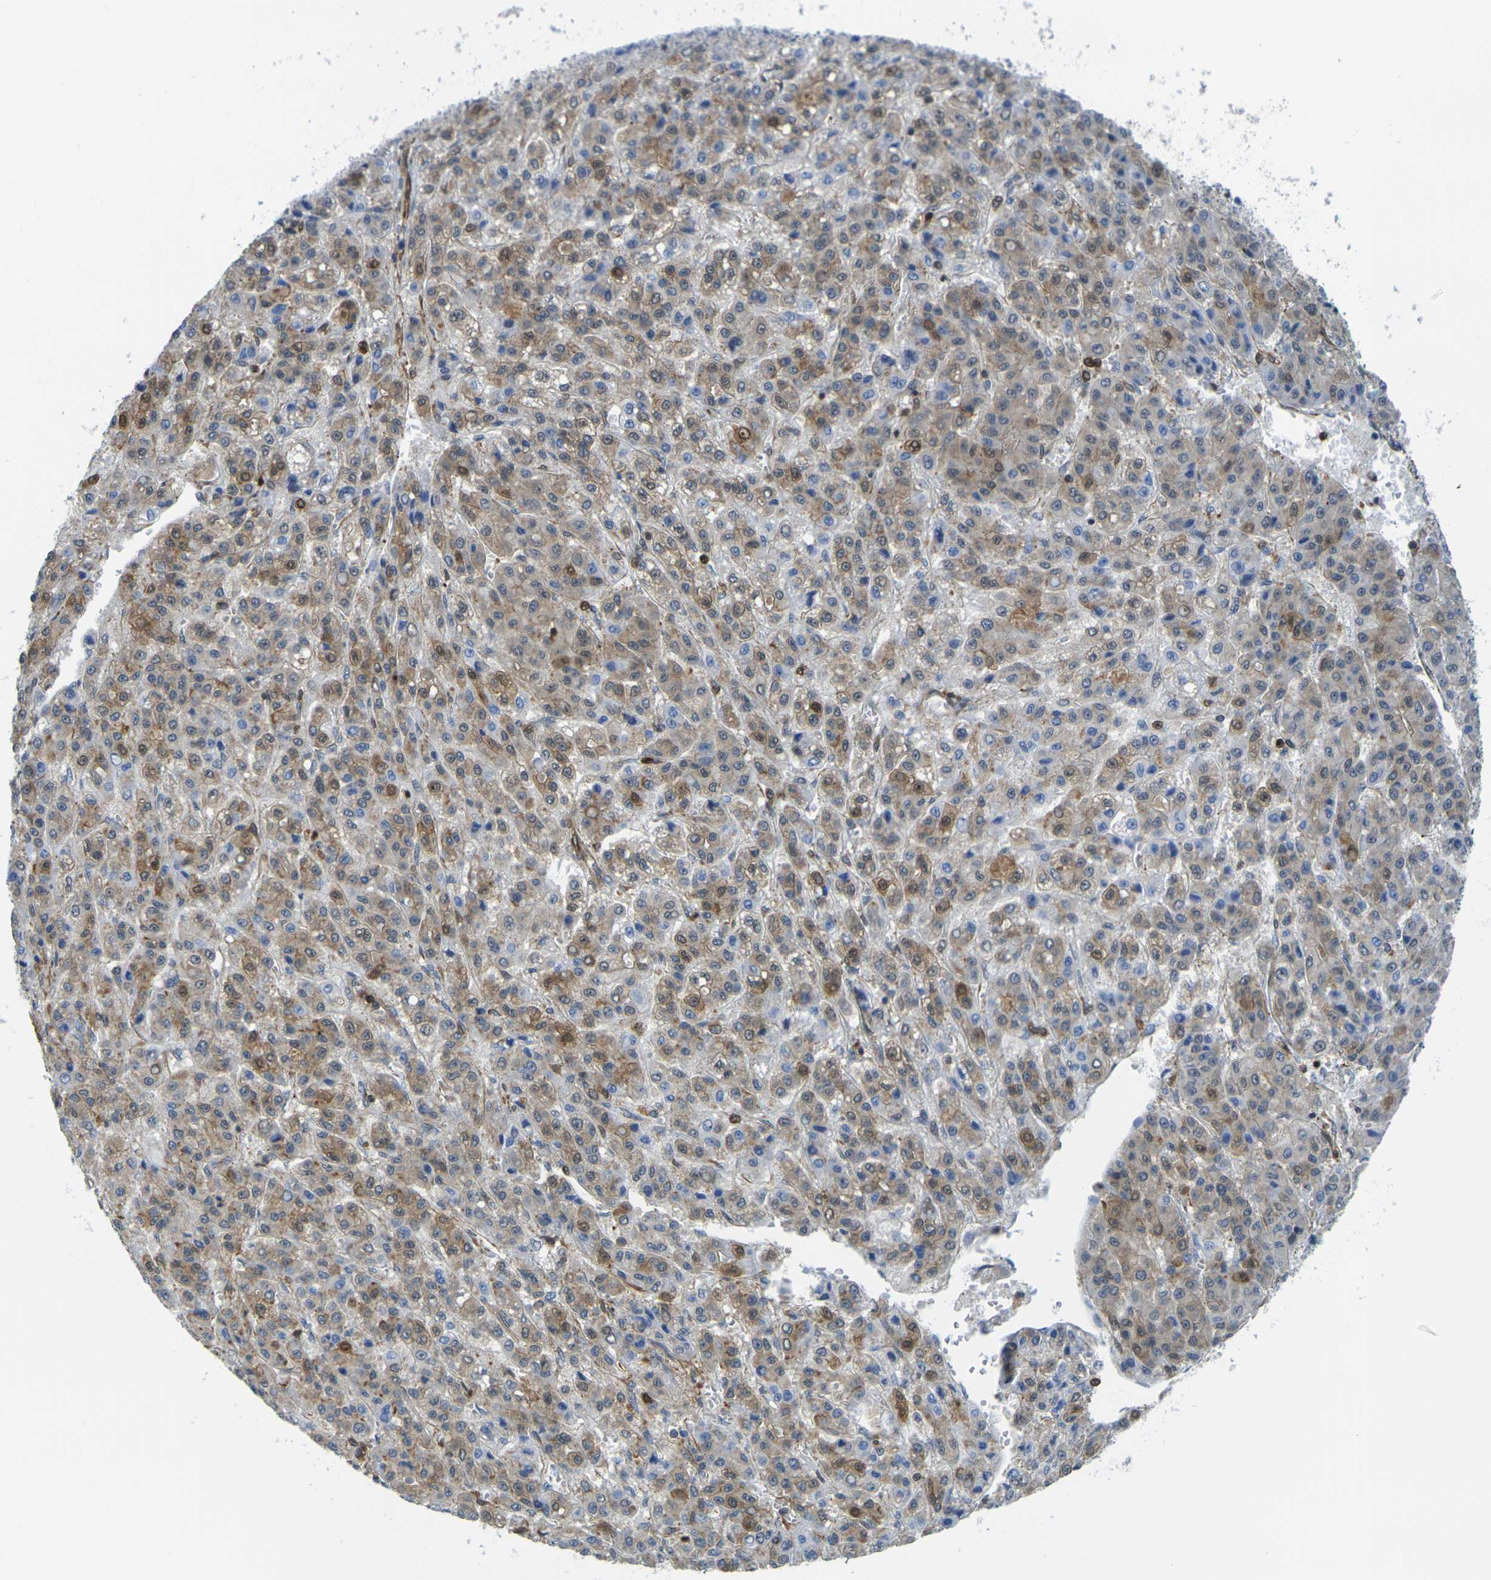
{"staining": {"intensity": "moderate", "quantity": "25%-75%", "location": "cytoplasmic/membranous,nuclear"}, "tissue": "liver cancer", "cell_type": "Tumor cells", "image_type": "cancer", "snomed": [{"axis": "morphology", "description": "Carcinoma, Hepatocellular, NOS"}, {"axis": "topography", "description": "Liver"}], "caption": "Immunohistochemistry (IHC) (DAB) staining of liver cancer (hepatocellular carcinoma) exhibits moderate cytoplasmic/membranous and nuclear protein staining in about 25%-75% of tumor cells.", "gene": "LASP1", "patient": {"sex": "male", "age": 70}}